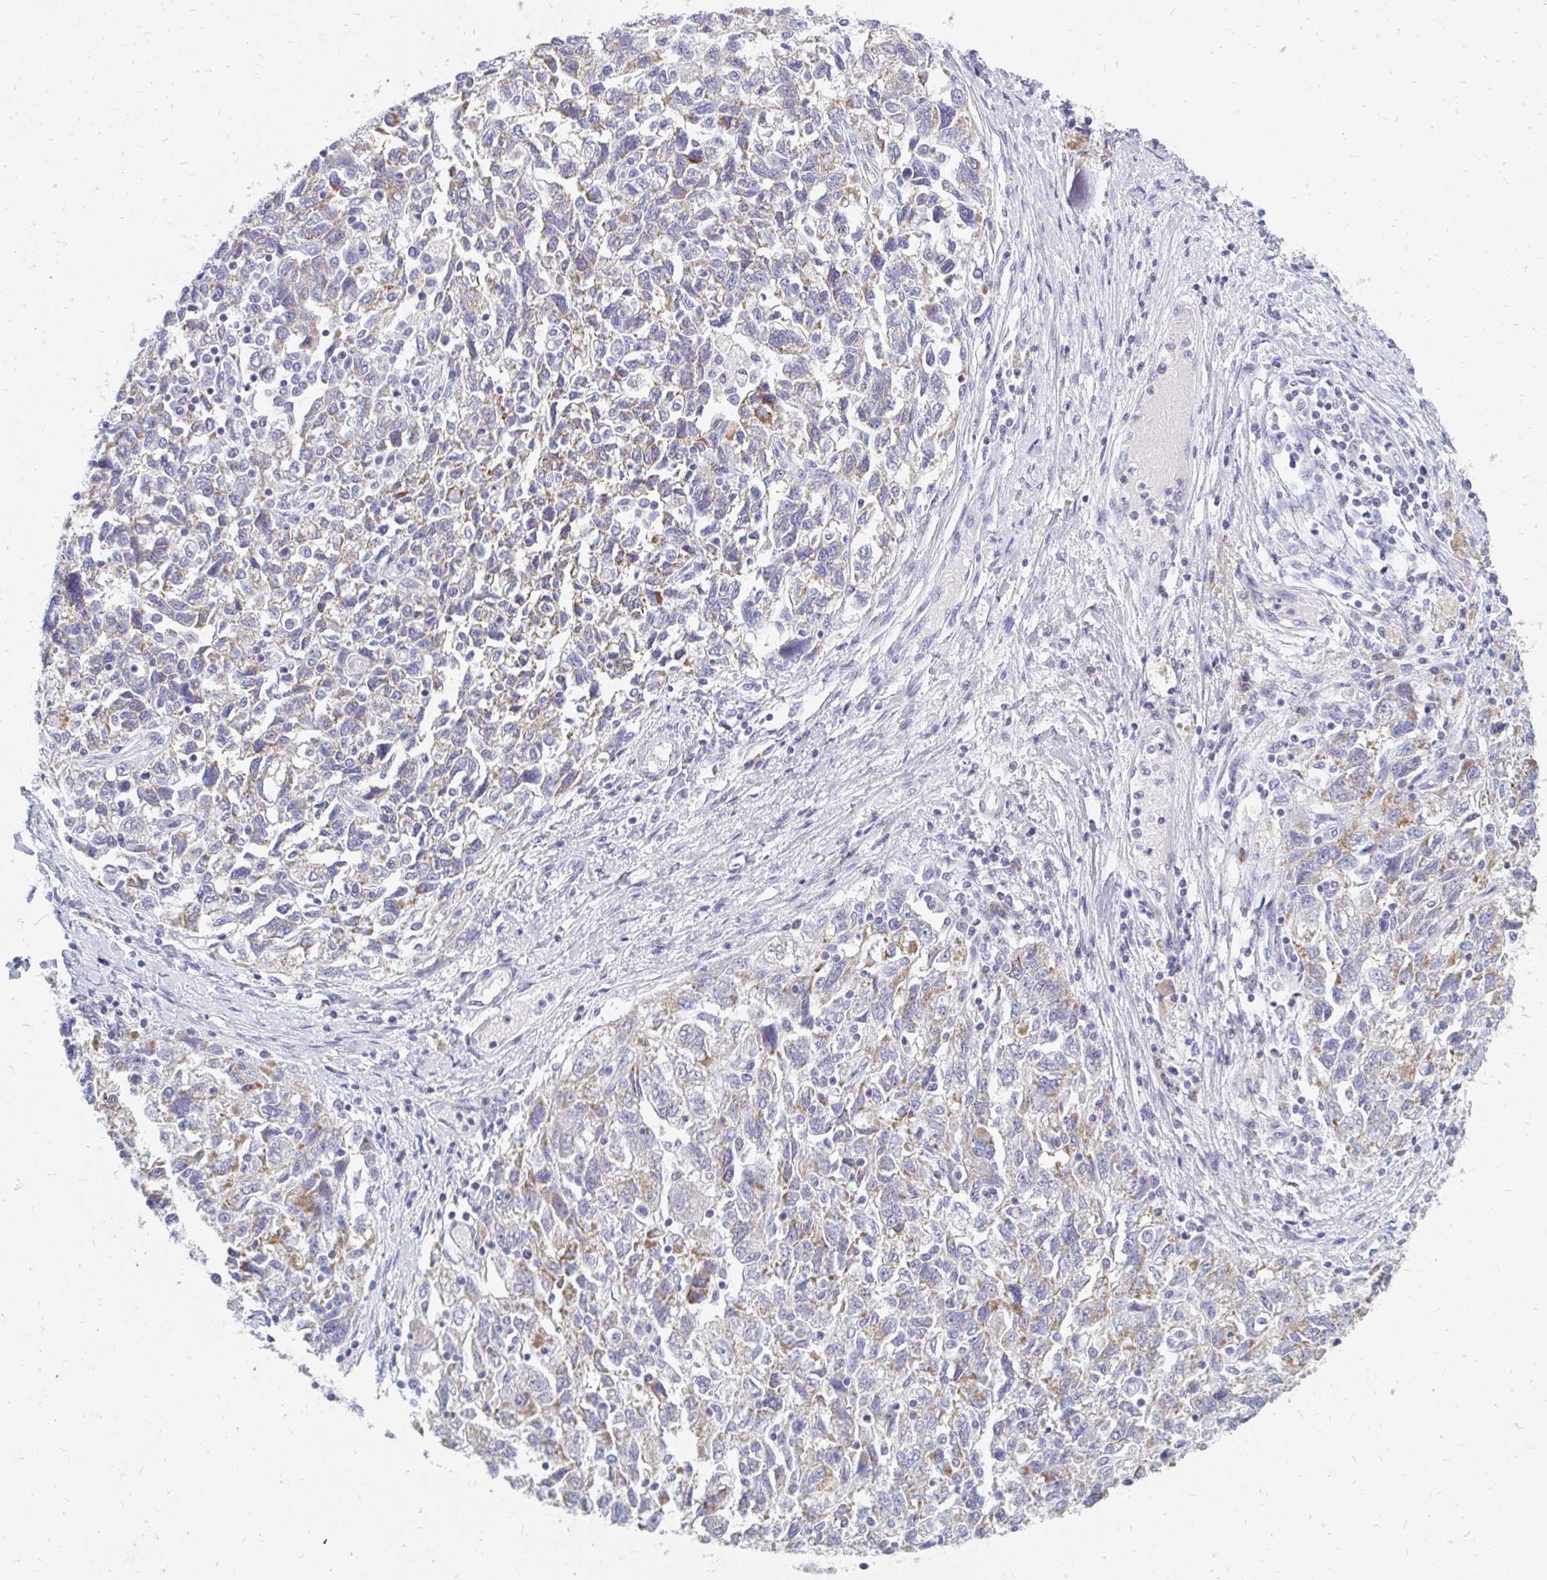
{"staining": {"intensity": "moderate", "quantity": ">75%", "location": "cytoplasmic/membranous"}, "tissue": "ovarian cancer", "cell_type": "Tumor cells", "image_type": "cancer", "snomed": [{"axis": "morphology", "description": "Carcinoma, NOS"}, {"axis": "morphology", "description": "Cystadenocarcinoma, serous, NOS"}, {"axis": "topography", "description": "Ovary"}], "caption": "Tumor cells demonstrate moderate cytoplasmic/membranous expression in approximately >75% of cells in ovarian carcinoma.", "gene": "OR10V1", "patient": {"sex": "female", "age": 69}}